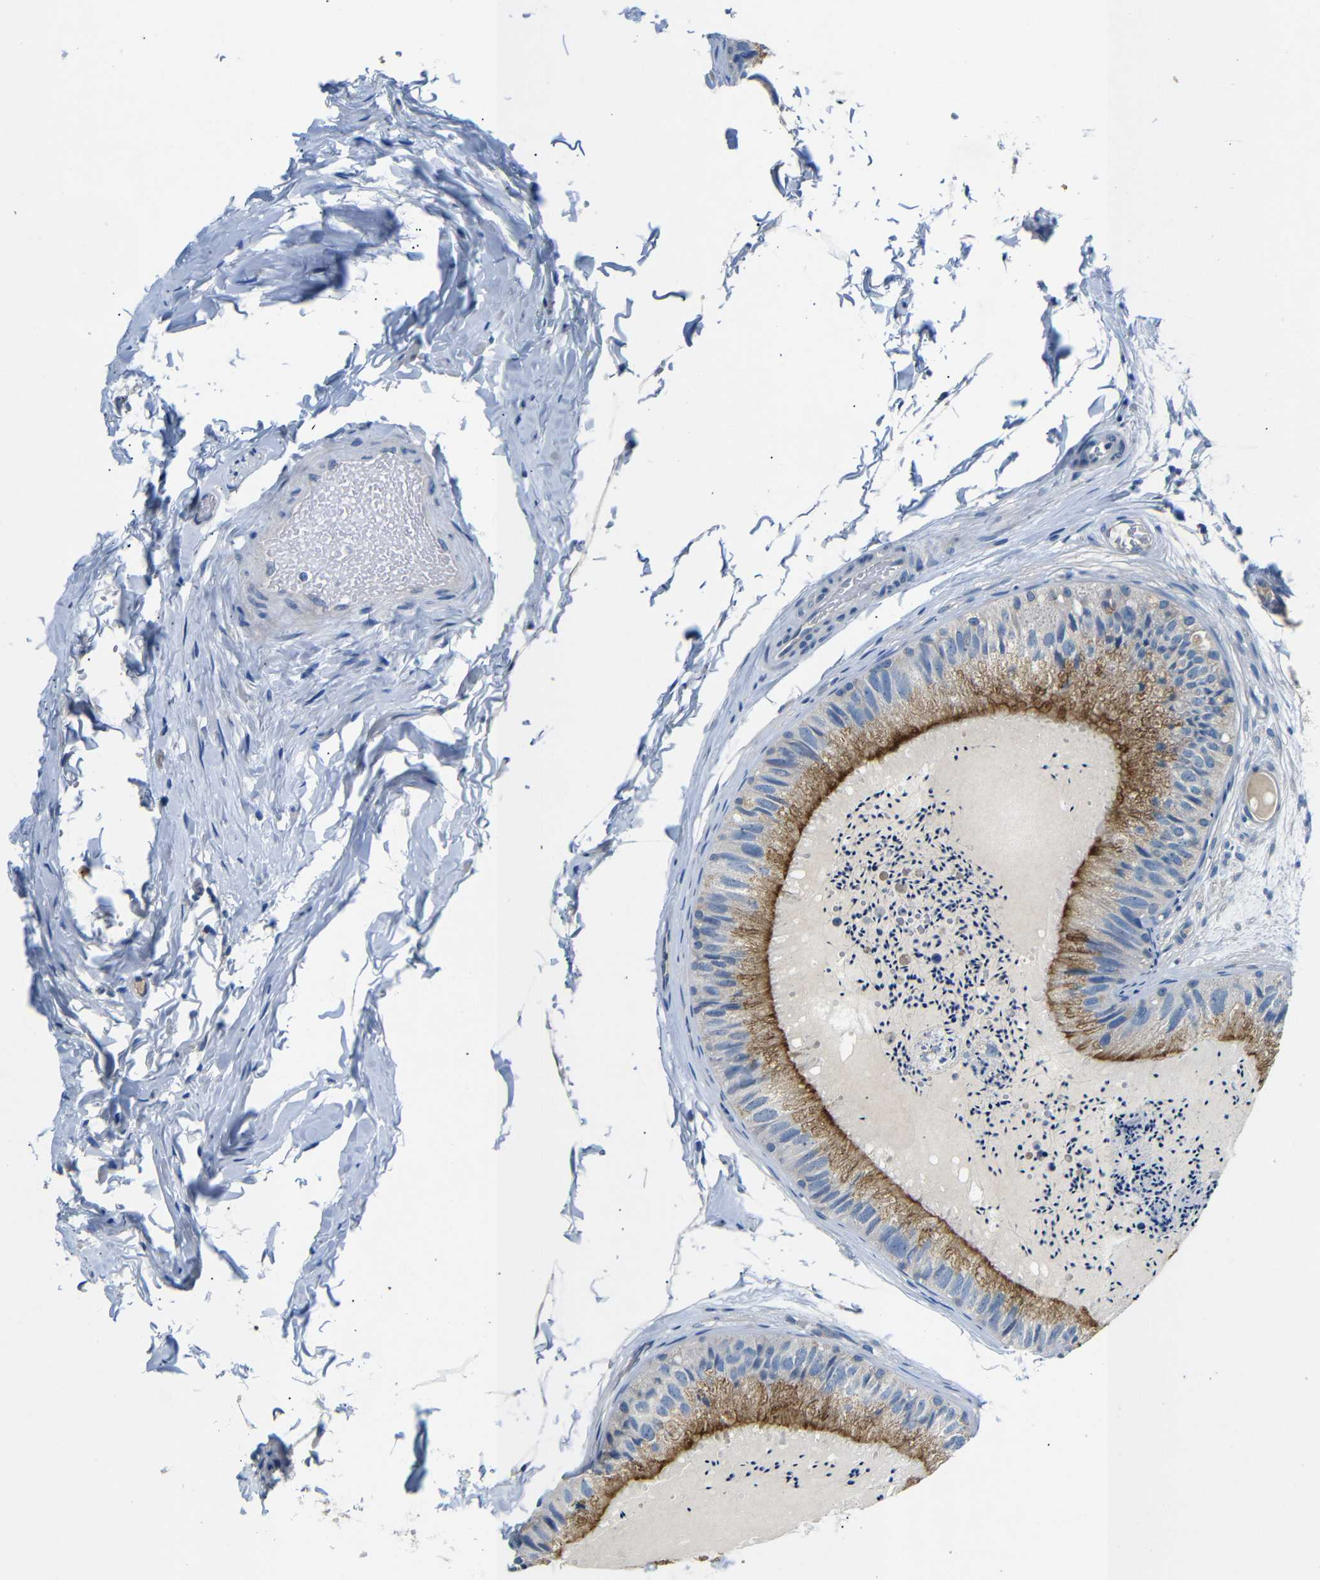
{"staining": {"intensity": "moderate", "quantity": ">75%", "location": "cytoplasmic/membranous"}, "tissue": "epididymis", "cell_type": "Glandular cells", "image_type": "normal", "snomed": [{"axis": "morphology", "description": "Normal tissue, NOS"}, {"axis": "topography", "description": "Epididymis"}], "caption": "Epididymis stained with immunohistochemistry (IHC) reveals moderate cytoplasmic/membranous positivity in approximately >75% of glandular cells. (Brightfield microscopy of DAB IHC at high magnification).", "gene": "DCP1A", "patient": {"sex": "male", "age": 31}}